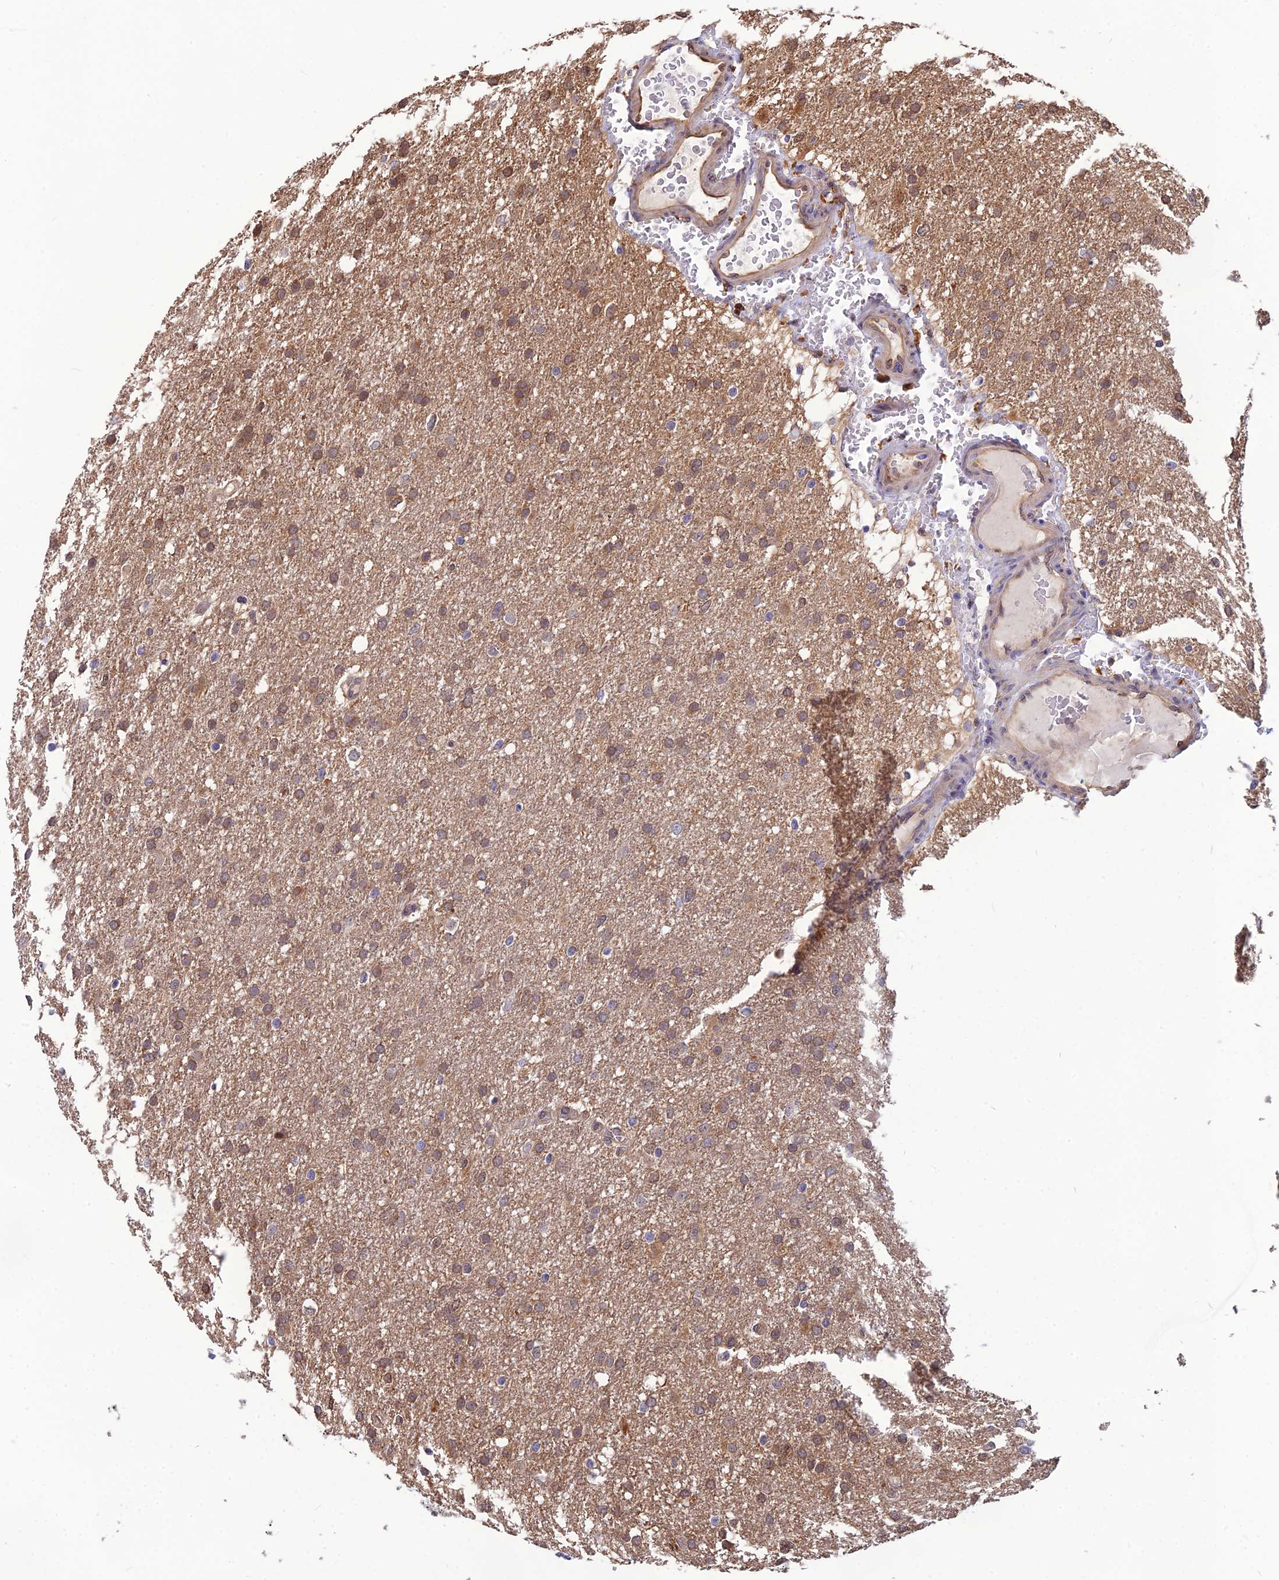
{"staining": {"intensity": "moderate", "quantity": ">75%", "location": "cytoplasmic/membranous,nuclear"}, "tissue": "glioma", "cell_type": "Tumor cells", "image_type": "cancer", "snomed": [{"axis": "morphology", "description": "Glioma, malignant, High grade"}, {"axis": "topography", "description": "Cerebral cortex"}], "caption": "A brown stain highlights moderate cytoplasmic/membranous and nuclear positivity of a protein in malignant glioma (high-grade) tumor cells.", "gene": "HINT1", "patient": {"sex": "female", "age": 36}}